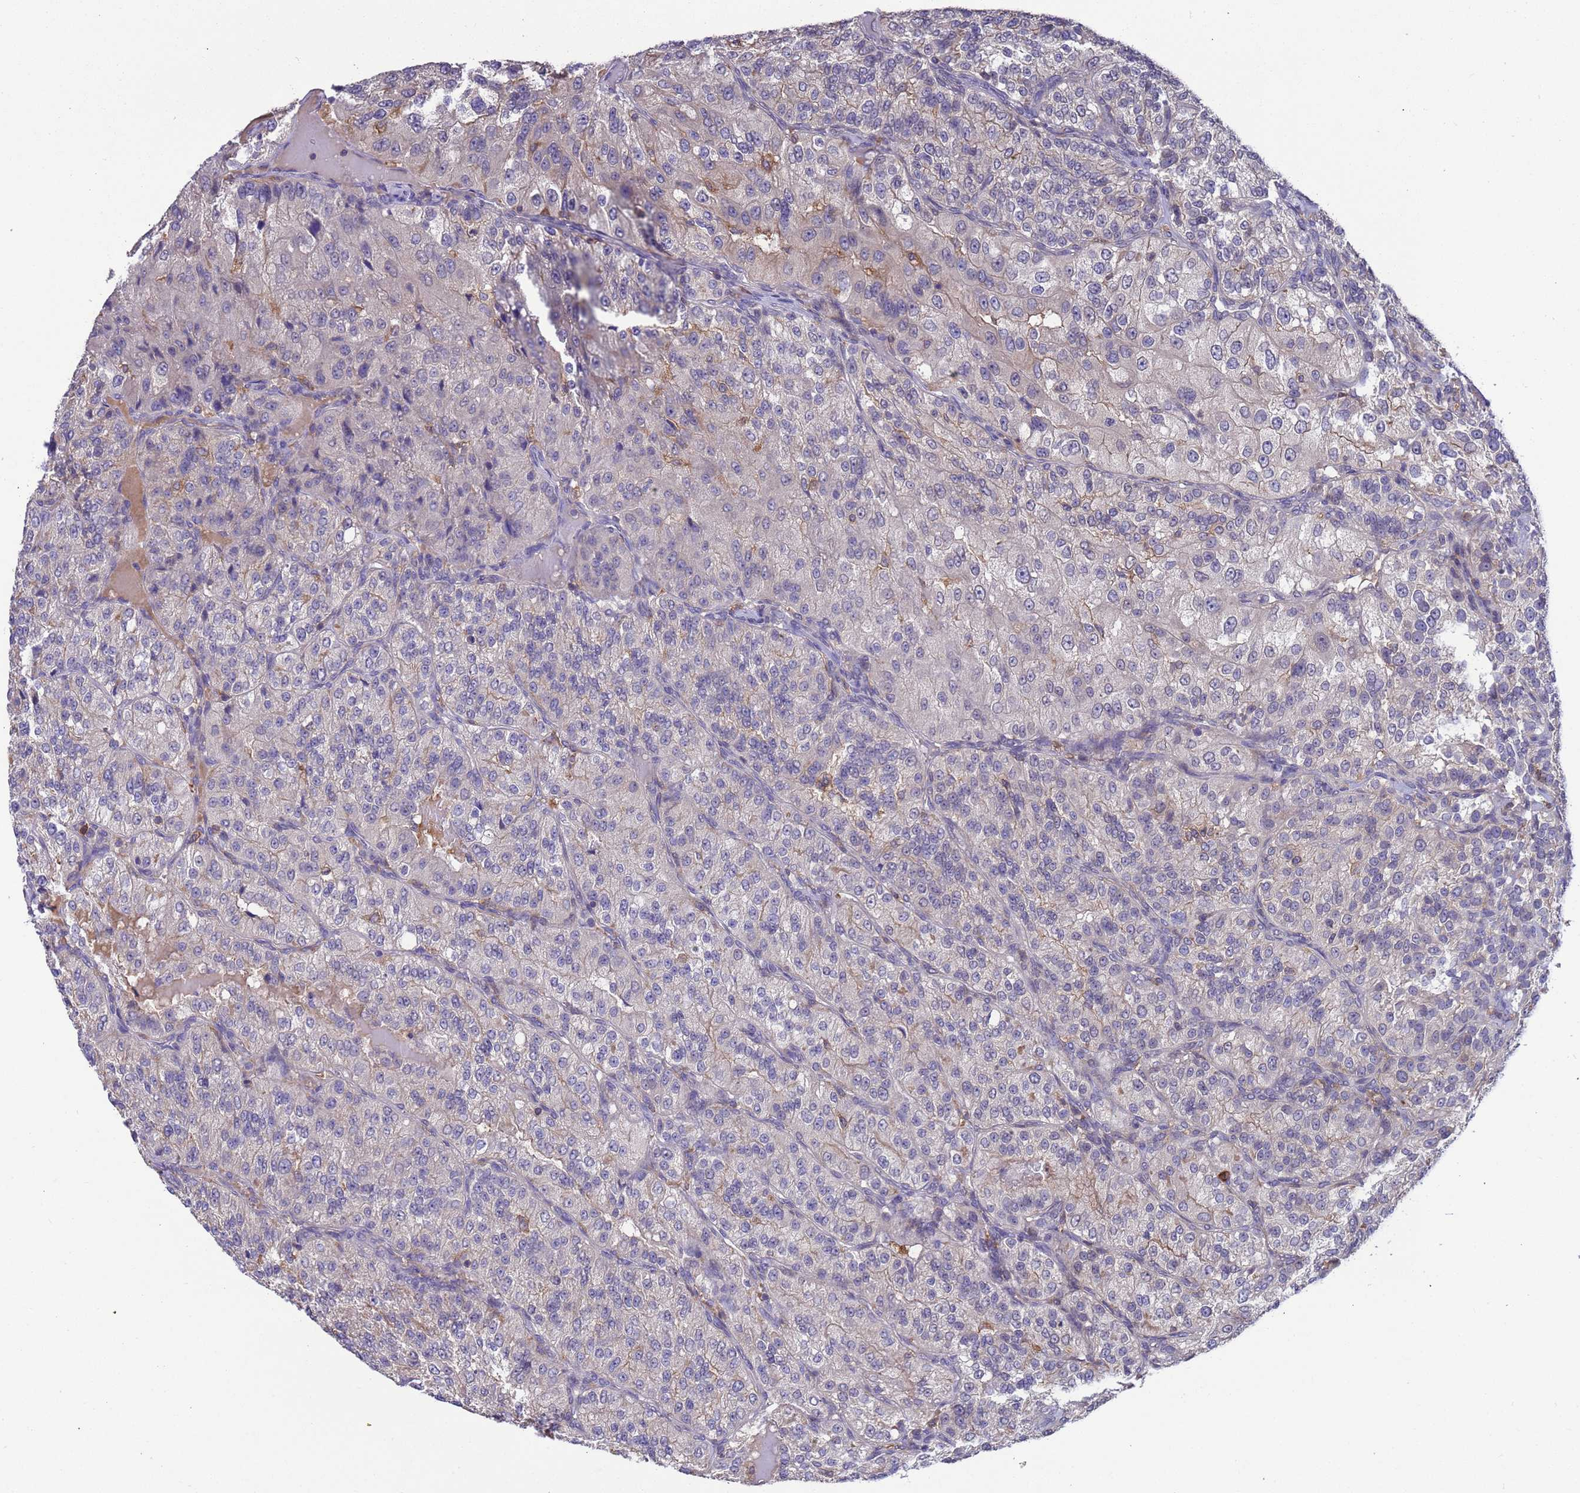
{"staining": {"intensity": "negative", "quantity": "none", "location": "none"}, "tissue": "renal cancer", "cell_type": "Tumor cells", "image_type": "cancer", "snomed": [{"axis": "morphology", "description": "Adenocarcinoma, NOS"}, {"axis": "topography", "description": "Kidney"}], "caption": "Human renal adenocarcinoma stained for a protein using immunohistochemistry demonstrates no expression in tumor cells.", "gene": "AMPD3", "patient": {"sex": "female", "age": 63}}